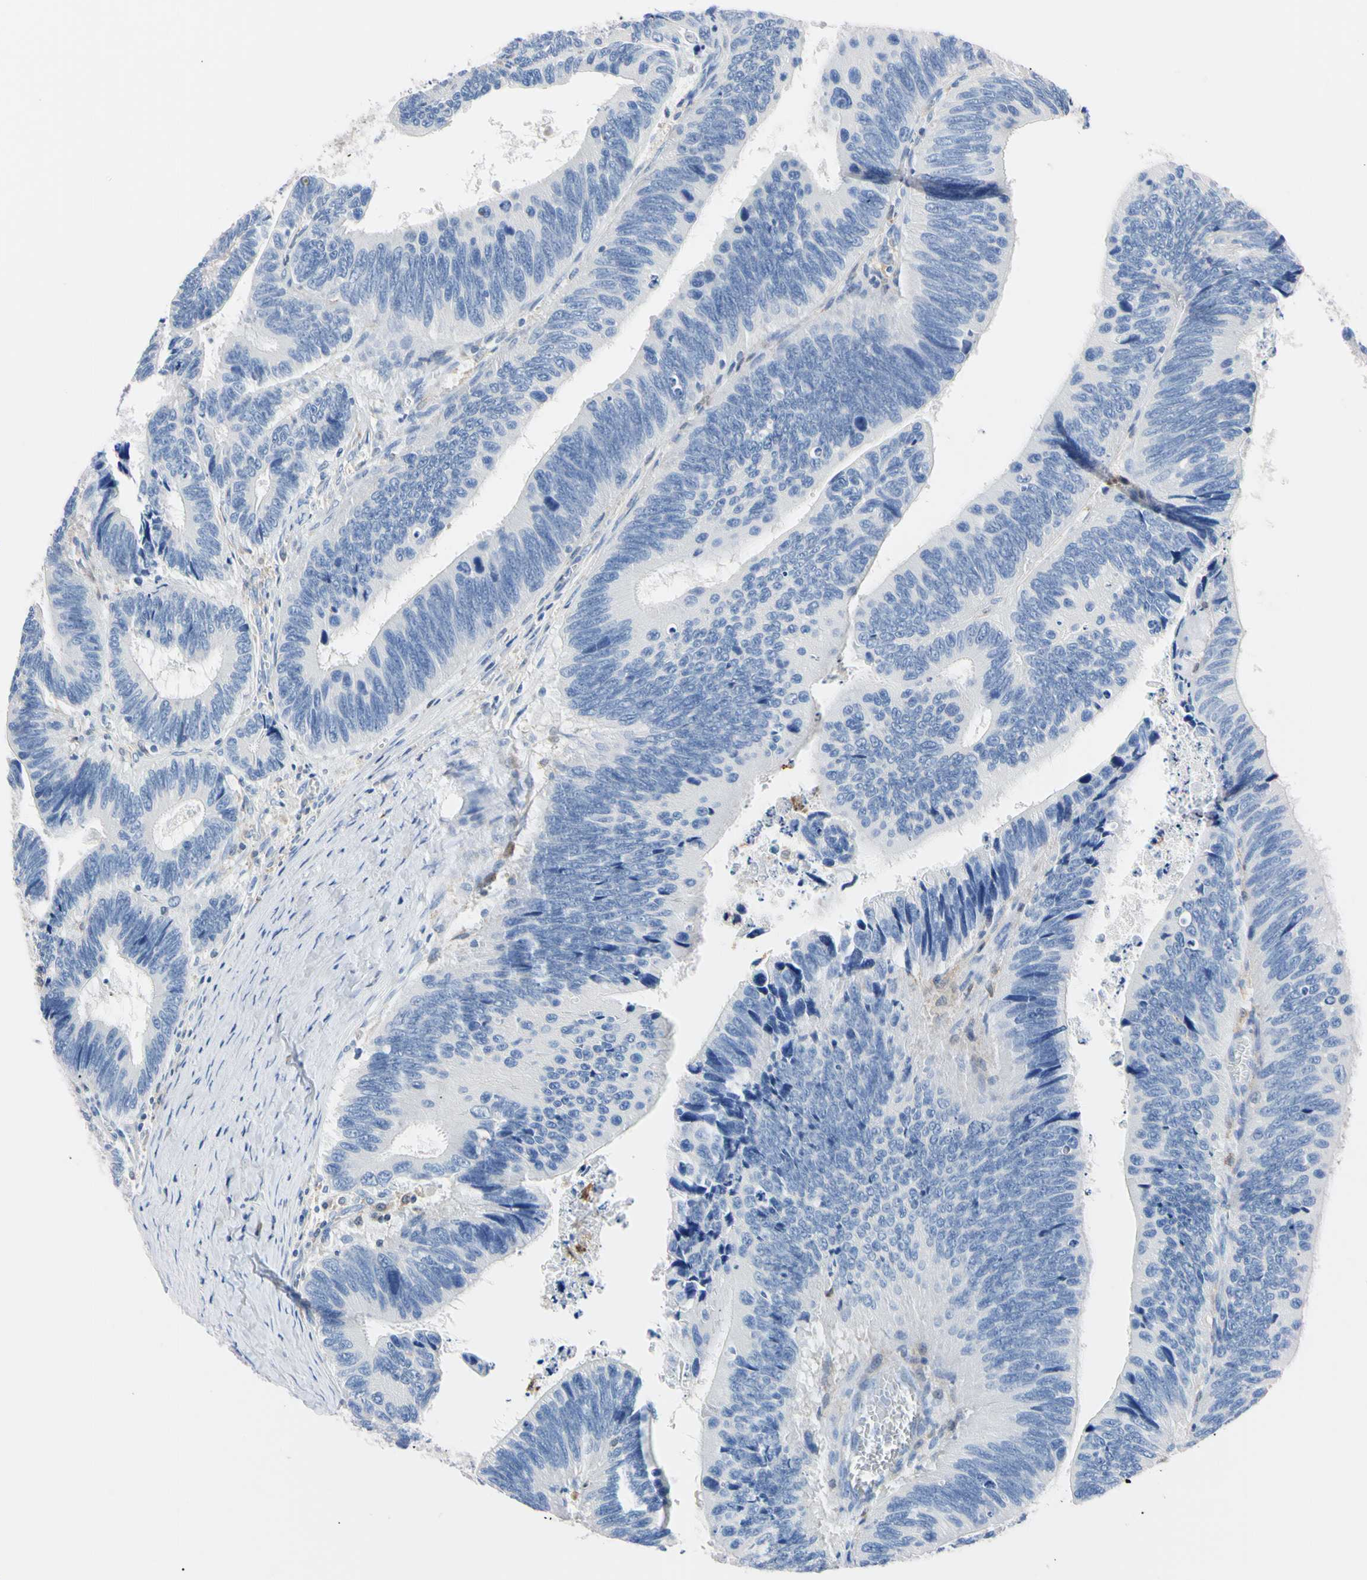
{"staining": {"intensity": "negative", "quantity": "none", "location": "none"}, "tissue": "colorectal cancer", "cell_type": "Tumor cells", "image_type": "cancer", "snomed": [{"axis": "morphology", "description": "Adenocarcinoma, NOS"}, {"axis": "topography", "description": "Colon"}], "caption": "Immunohistochemistry histopathology image of human colorectal cancer (adenocarcinoma) stained for a protein (brown), which demonstrates no positivity in tumor cells.", "gene": "NCF4", "patient": {"sex": "male", "age": 72}}